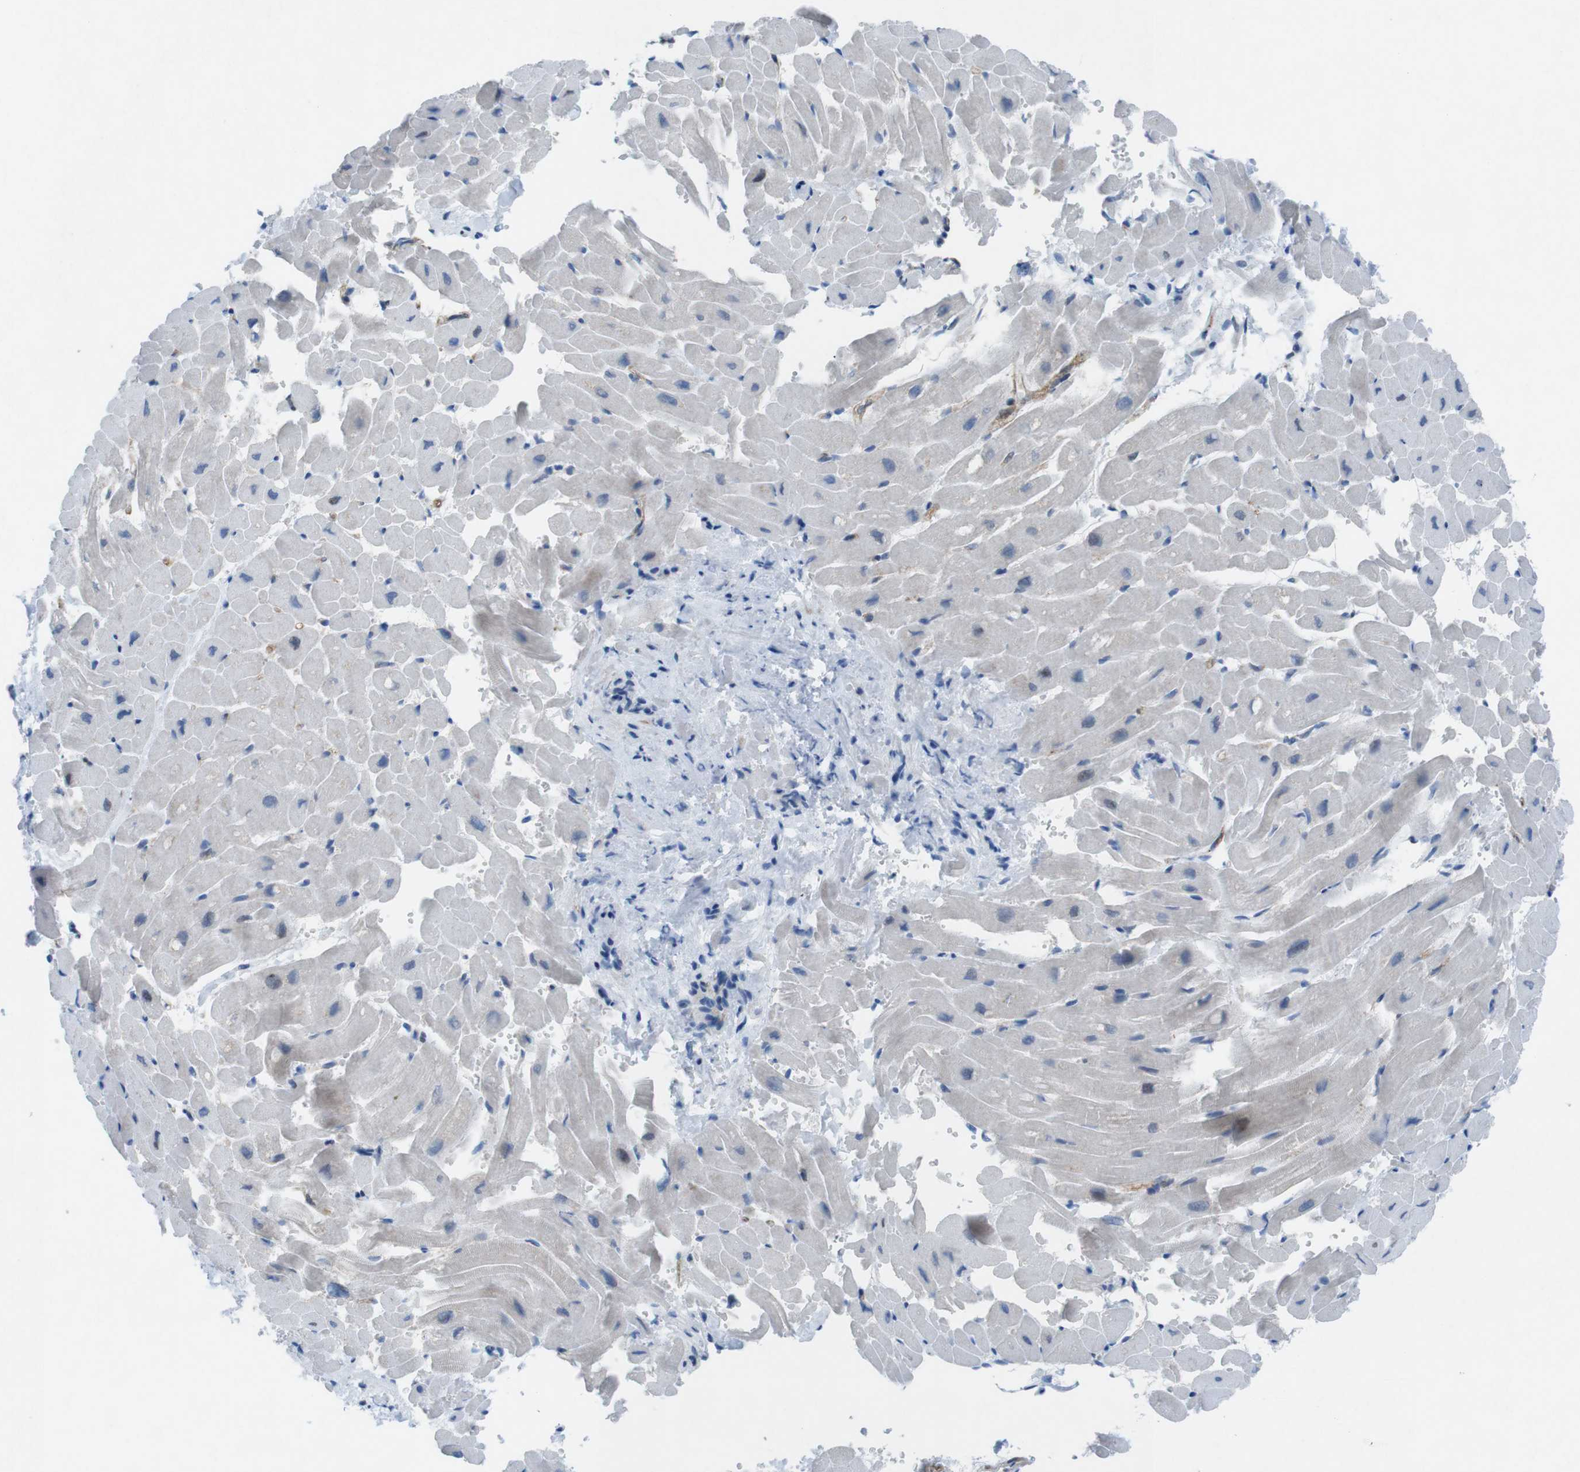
{"staining": {"intensity": "weak", "quantity": "<25%", "location": "cytoplasmic/membranous"}, "tissue": "heart muscle", "cell_type": "Cardiomyocytes", "image_type": "normal", "snomed": [{"axis": "morphology", "description": "Normal tissue, NOS"}, {"axis": "topography", "description": "Heart"}], "caption": "IHC image of normal heart muscle stained for a protein (brown), which exhibits no expression in cardiomyocytes.", "gene": "DIAPH2", "patient": {"sex": "male", "age": 45}}